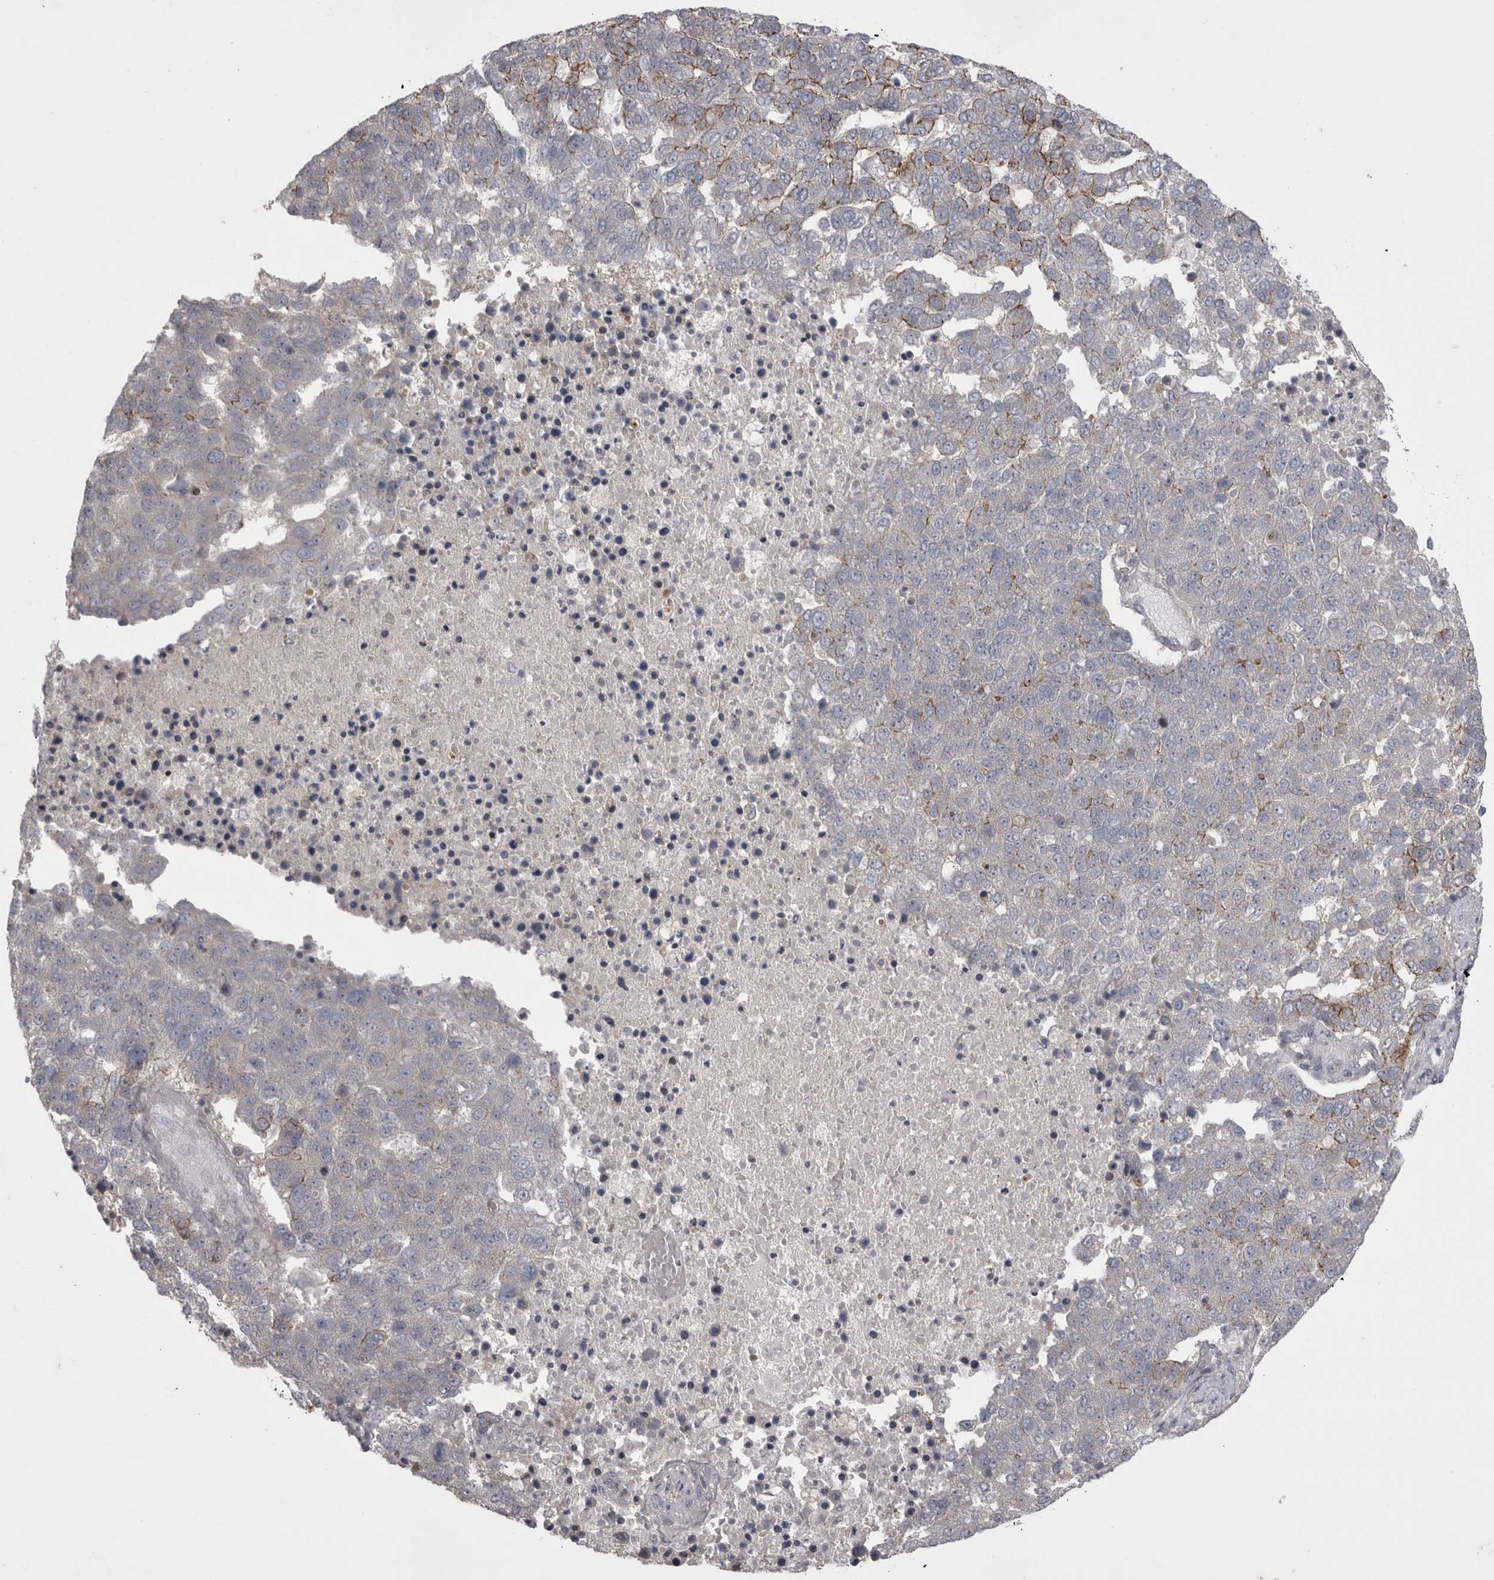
{"staining": {"intensity": "moderate", "quantity": "<25%", "location": "cytoplasmic/membranous"}, "tissue": "pancreatic cancer", "cell_type": "Tumor cells", "image_type": "cancer", "snomed": [{"axis": "morphology", "description": "Adenocarcinoma, NOS"}, {"axis": "topography", "description": "Pancreas"}], "caption": "Immunohistochemistry (IHC) staining of pancreatic adenocarcinoma, which reveals low levels of moderate cytoplasmic/membranous expression in about <25% of tumor cells indicating moderate cytoplasmic/membranous protein staining. The staining was performed using DAB (brown) for protein detection and nuclei were counterstained in hematoxylin (blue).", "gene": "NENF", "patient": {"sex": "female", "age": 61}}